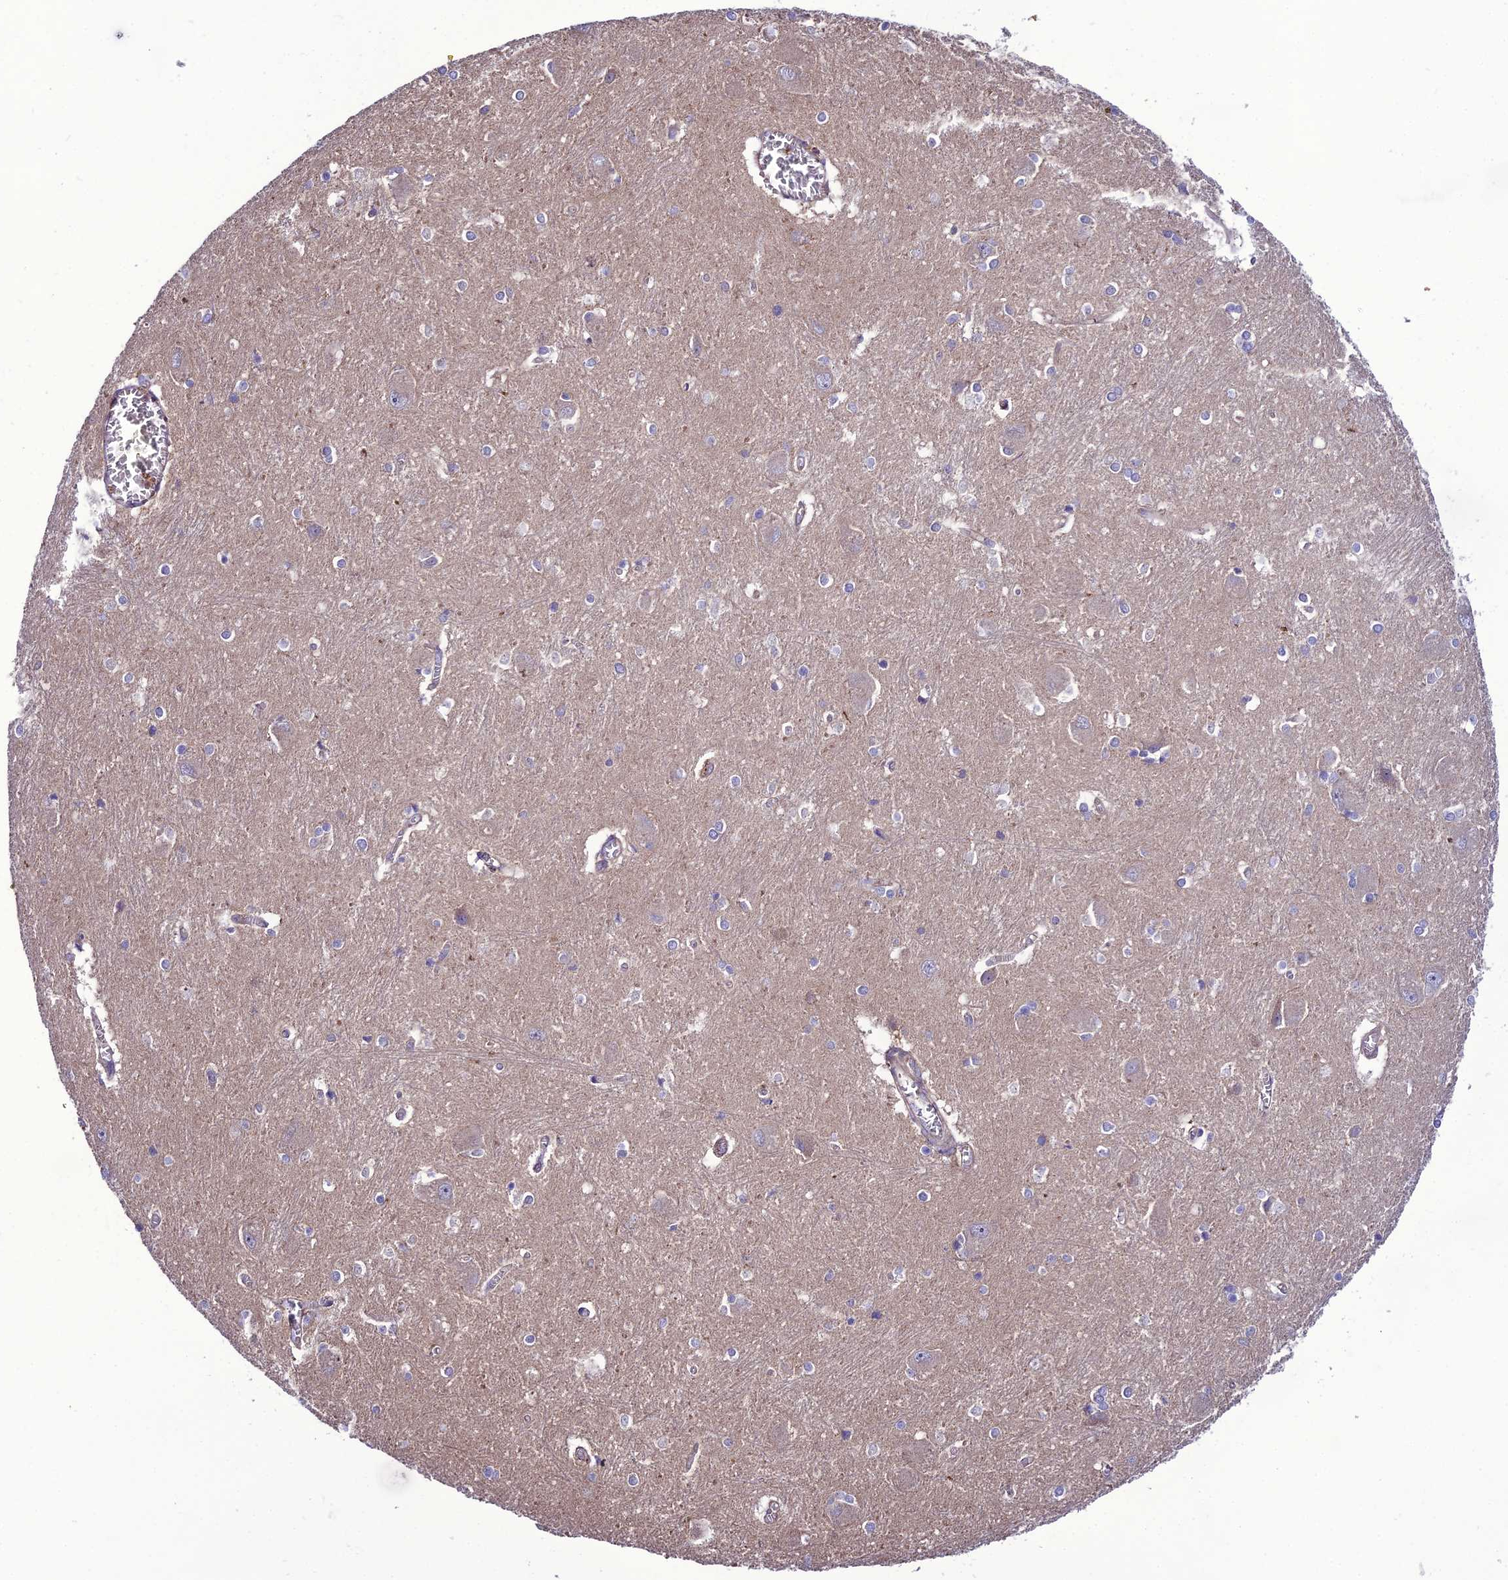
{"staining": {"intensity": "negative", "quantity": "none", "location": "none"}, "tissue": "caudate", "cell_type": "Glial cells", "image_type": "normal", "snomed": [{"axis": "morphology", "description": "Normal tissue, NOS"}, {"axis": "topography", "description": "Lateral ventricle wall"}], "caption": "IHC histopathology image of normal caudate stained for a protein (brown), which demonstrates no staining in glial cells.", "gene": "PPIL3", "patient": {"sex": "male", "age": 37}}